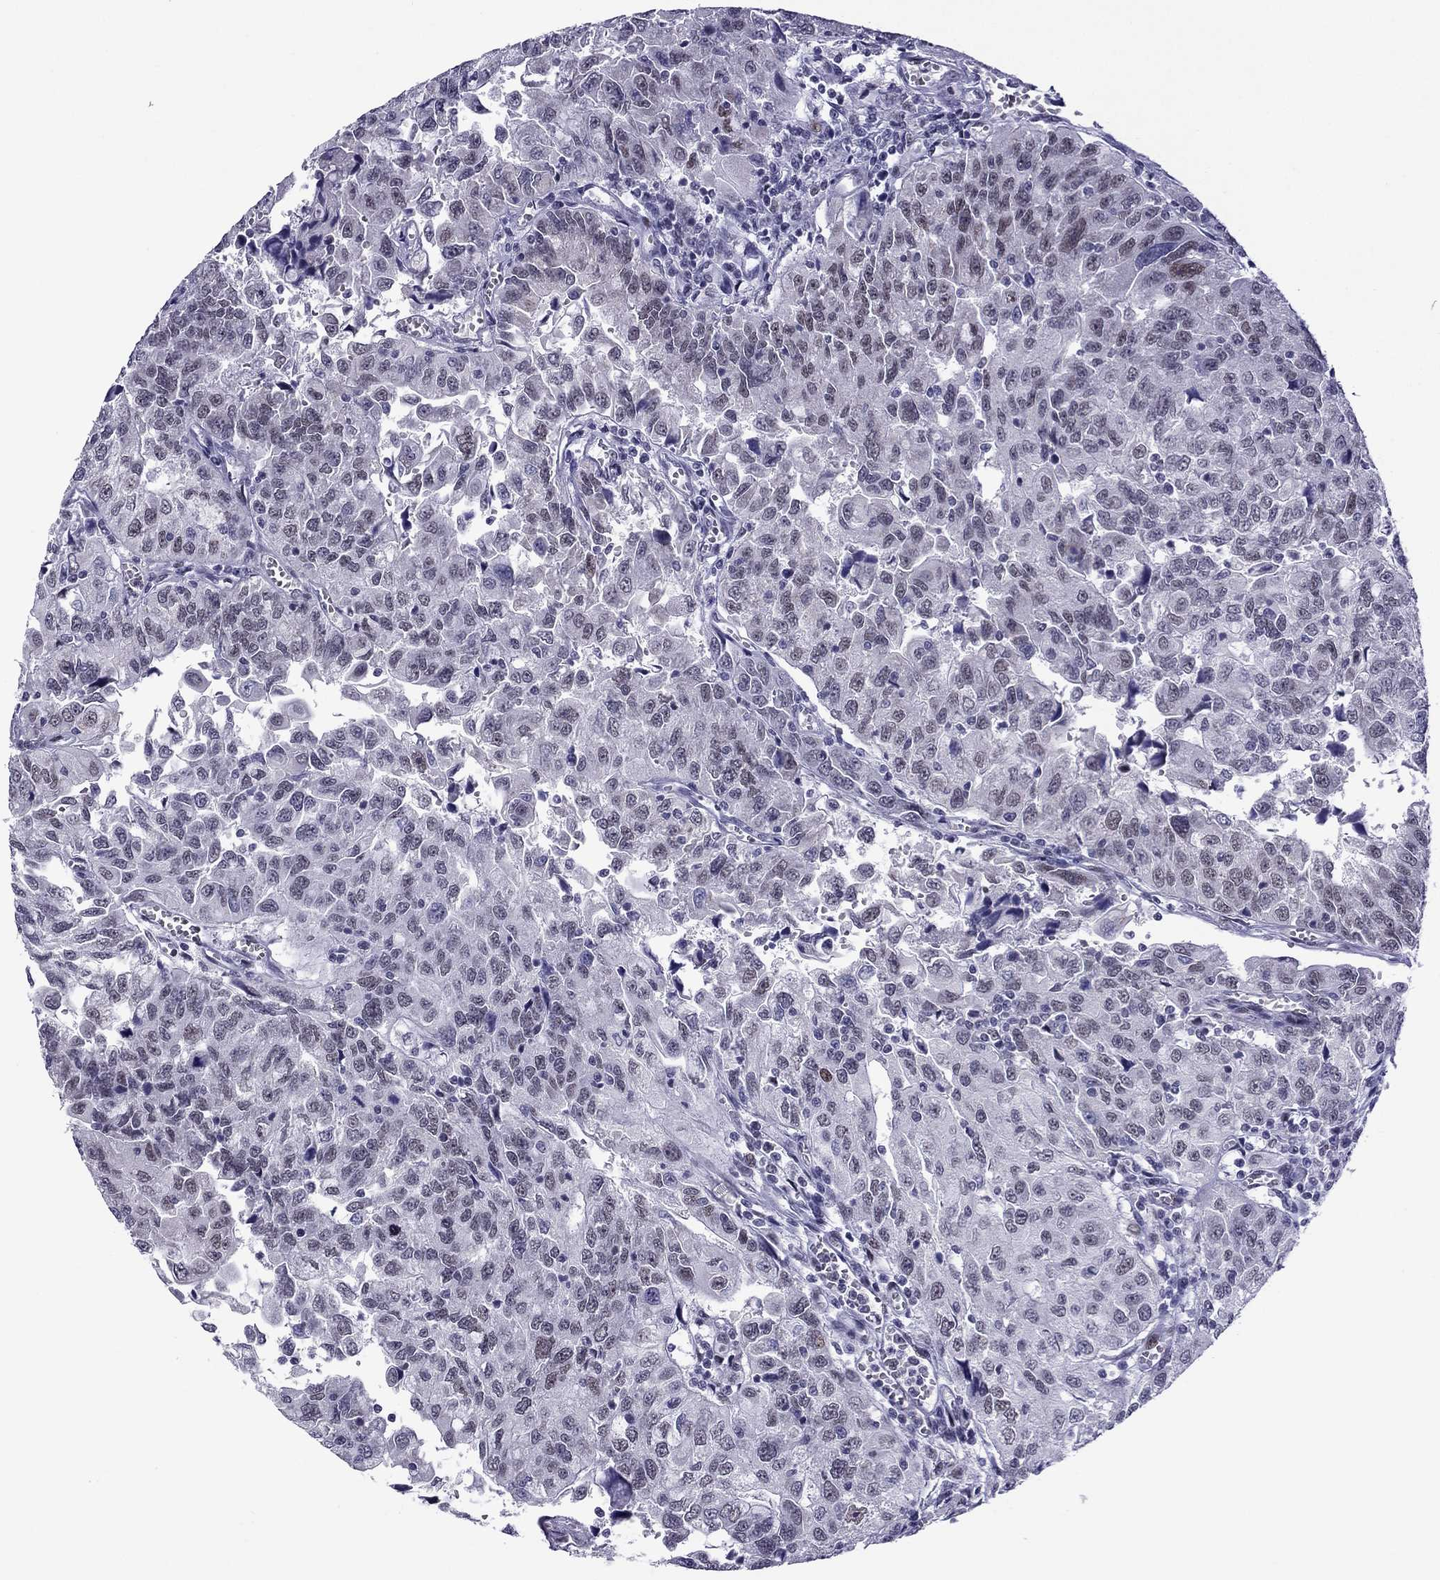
{"staining": {"intensity": "negative", "quantity": "none", "location": "none"}, "tissue": "urothelial cancer", "cell_type": "Tumor cells", "image_type": "cancer", "snomed": [{"axis": "morphology", "description": "Urothelial carcinoma, NOS"}, {"axis": "morphology", "description": "Urothelial carcinoma, High grade"}, {"axis": "topography", "description": "Urinary bladder"}], "caption": "This is a photomicrograph of IHC staining of urothelial cancer, which shows no staining in tumor cells.", "gene": "MYLK3", "patient": {"sex": "female", "age": 73}}